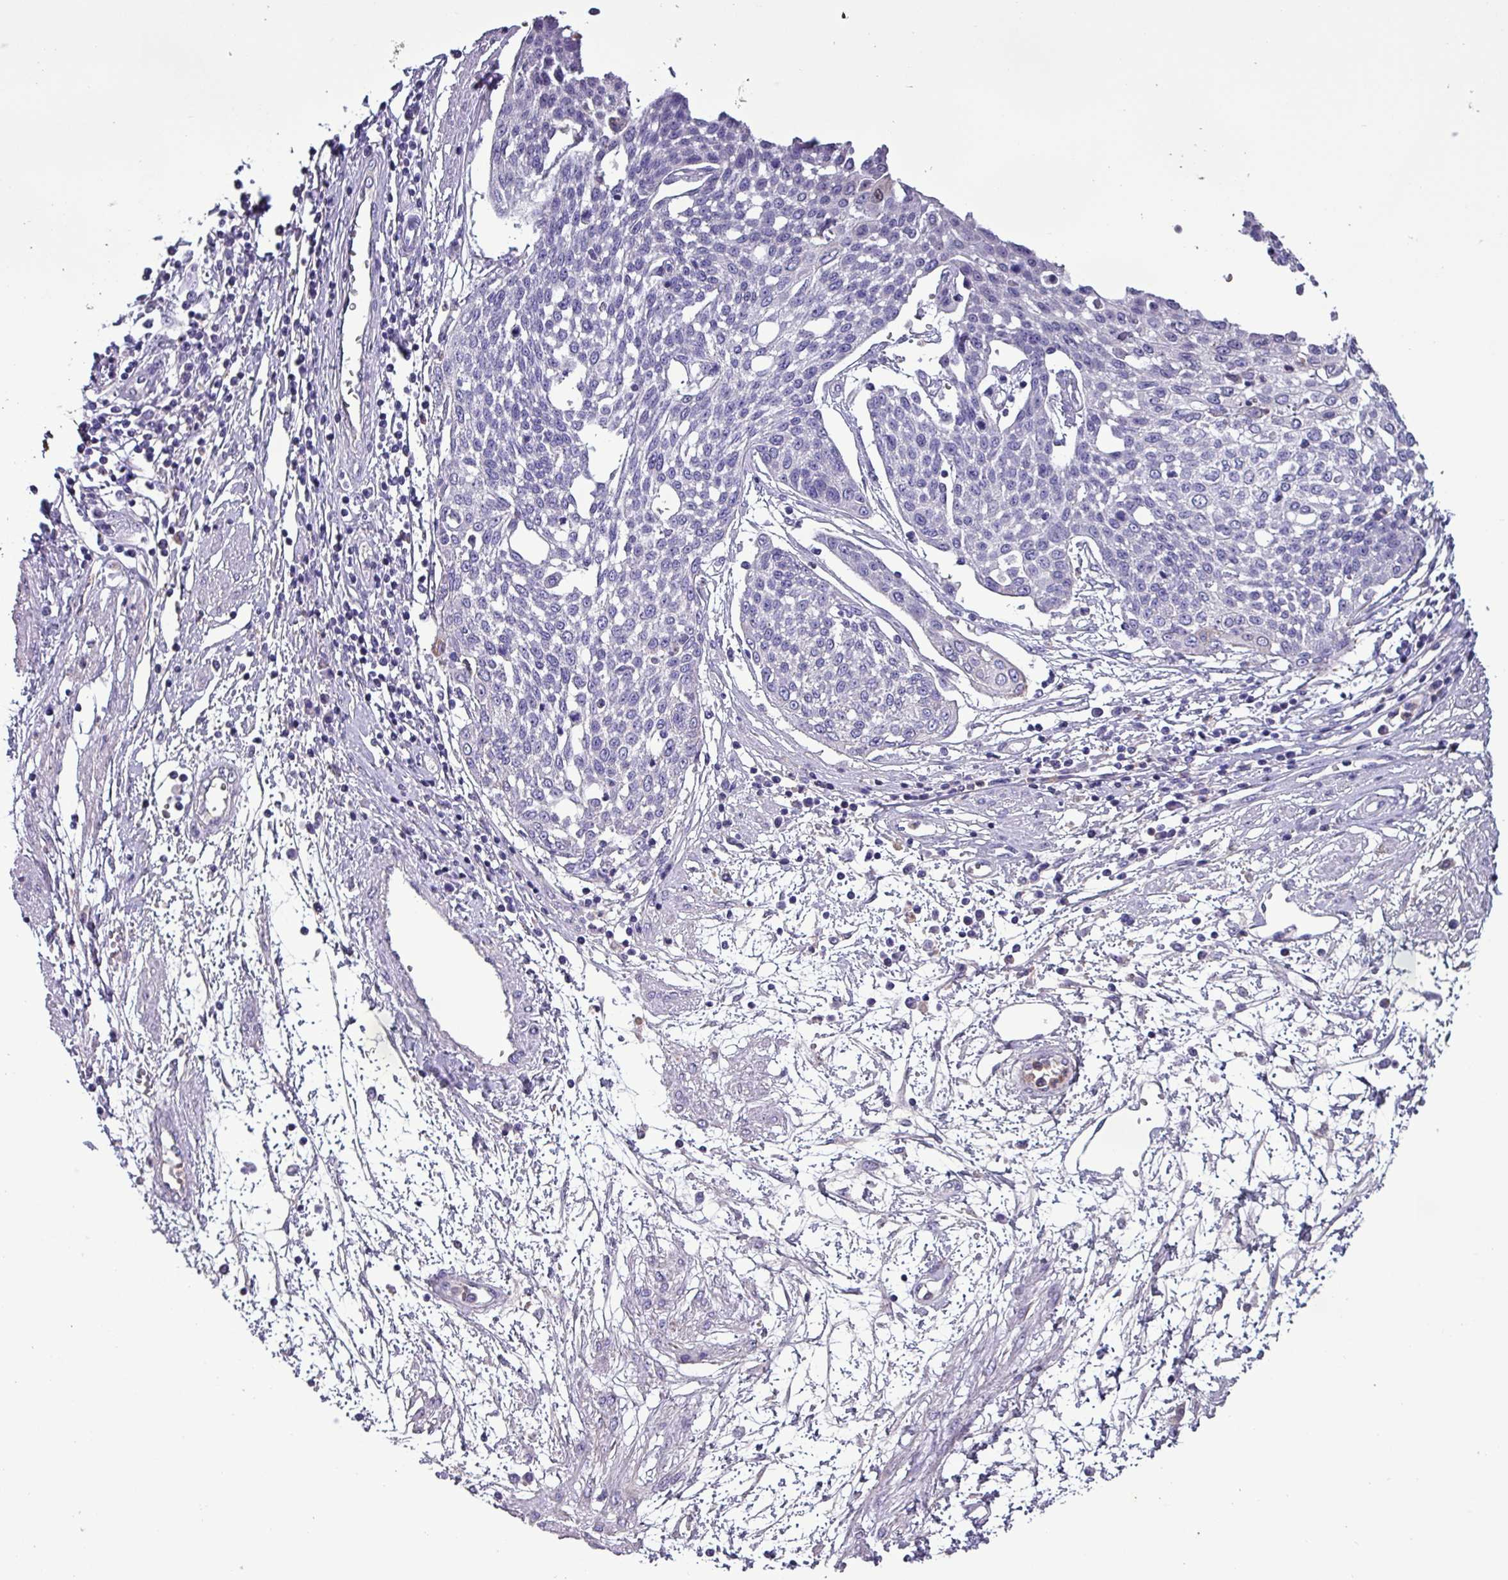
{"staining": {"intensity": "negative", "quantity": "none", "location": "none"}, "tissue": "cervical cancer", "cell_type": "Tumor cells", "image_type": "cancer", "snomed": [{"axis": "morphology", "description": "Squamous cell carcinoma, NOS"}, {"axis": "topography", "description": "Cervix"}], "caption": "This is an immunohistochemistry photomicrograph of cervical cancer. There is no staining in tumor cells.", "gene": "HP", "patient": {"sex": "female", "age": 34}}